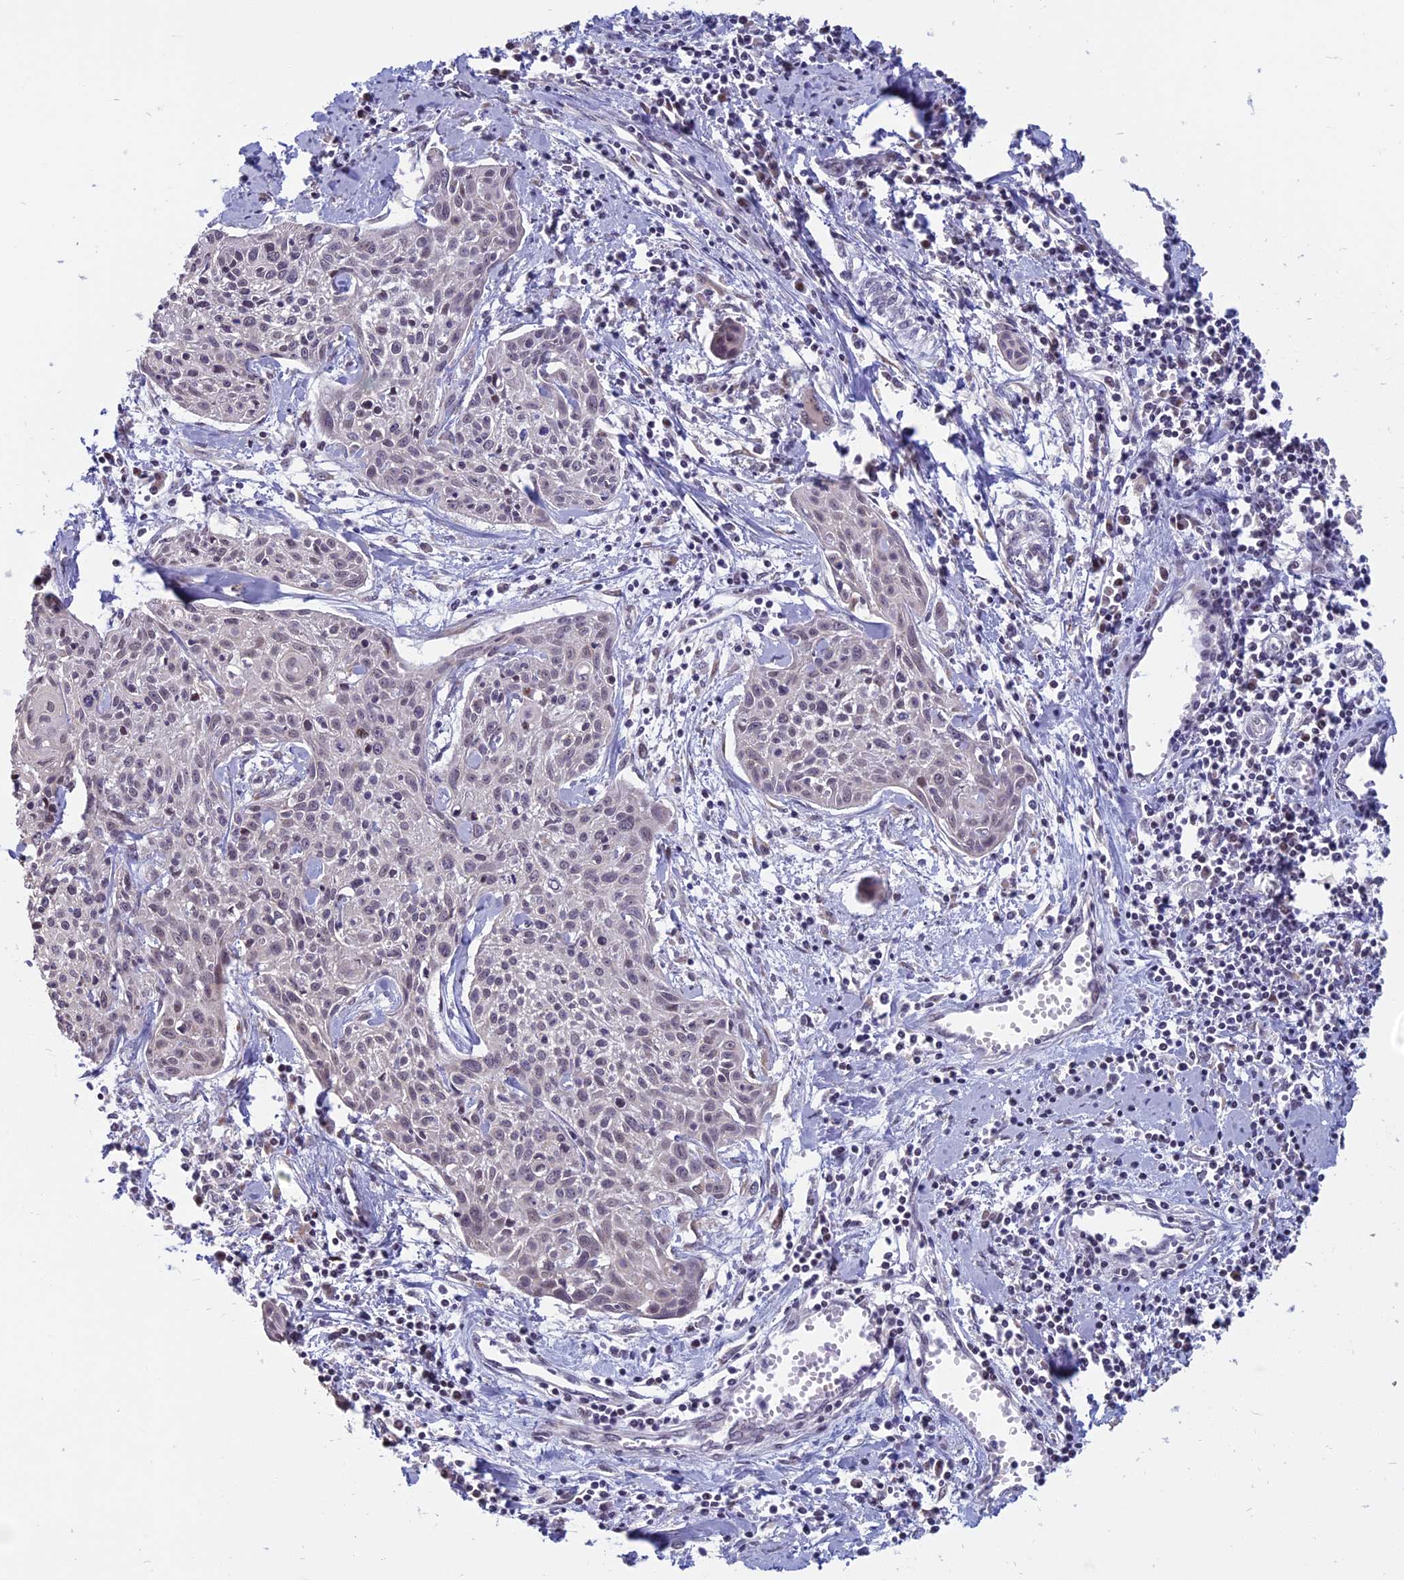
{"staining": {"intensity": "negative", "quantity": "none", "location": "none"}, "tissue": "cervical cancer", "cell_type": "Tumor cells", "image_type": "cancer", "snomed": [{"axis": "morphology", "description": "Squamous cell carcinoma, NOS"}, {"axis": "topography", "description": "Cervix"}], "caption": "DAB immunohistochemical staining of cervical squamous cell carcinoma displays no significant expression in tumor cells.", "gene": "CCDC113", "patient": {"sex": "female", "age": 51}}